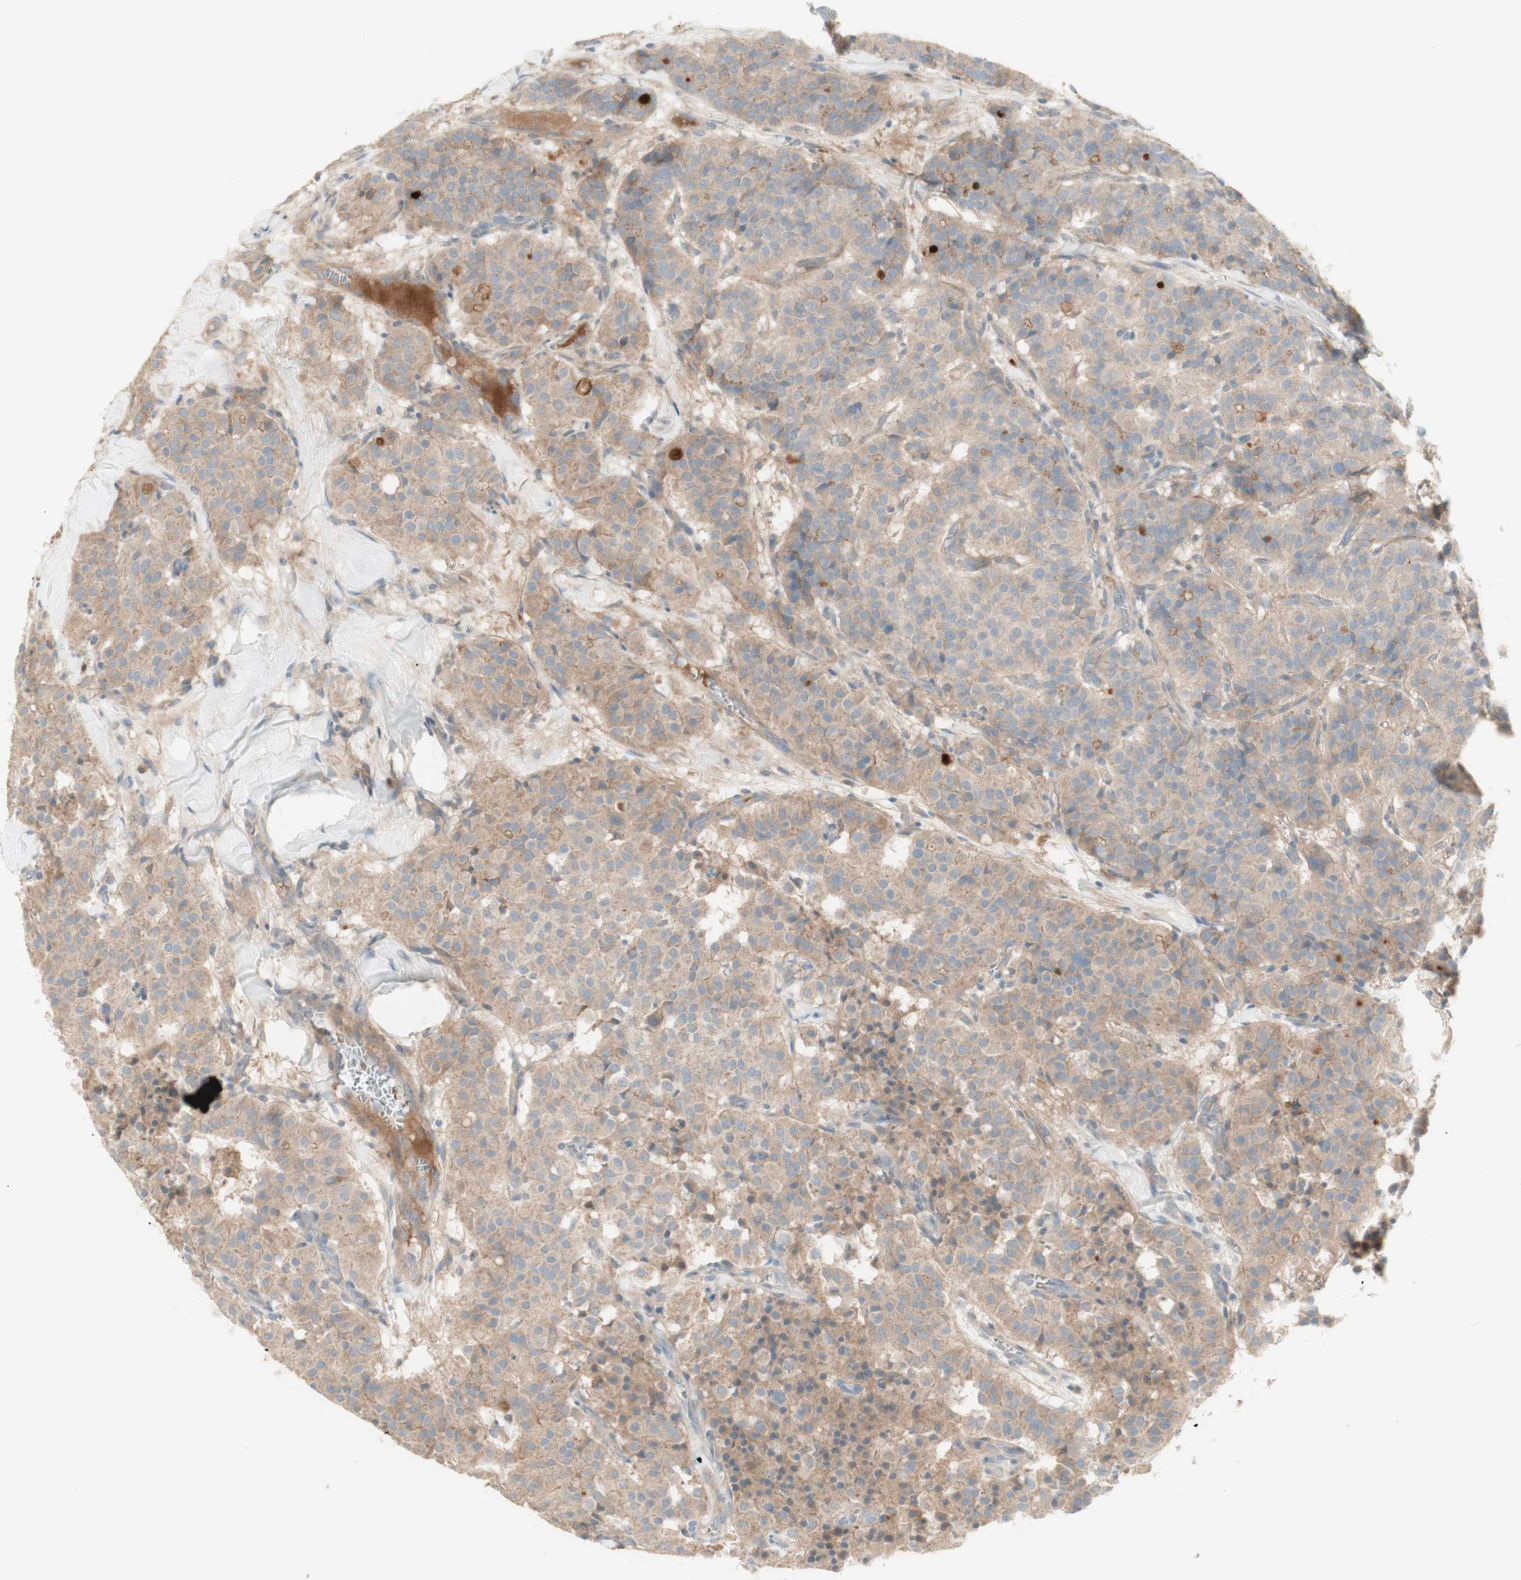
{"staining": {"intensity": "weak", "quantity": ">75%", "location": "cytoplasmic/membranous"}, "tissue": "carcinoid", "cell_type": "Tumor cells", "image_type": "cancer", "snomed": [{"axis": "morphology", "description": "Carcinoid, malignant, NOS"}, {"axis": "topography", "description": "Lung"}], "caption": "Immunohistochemistry (IHC) histopathology image of human carcinoid stained for a protein (brown), which shows low levels of weak cytoplasmic/membranous expression in approximately >75% of tumor cells.", "gene": "PTGER4", "patient": {"sex": "male", "age": 30}}